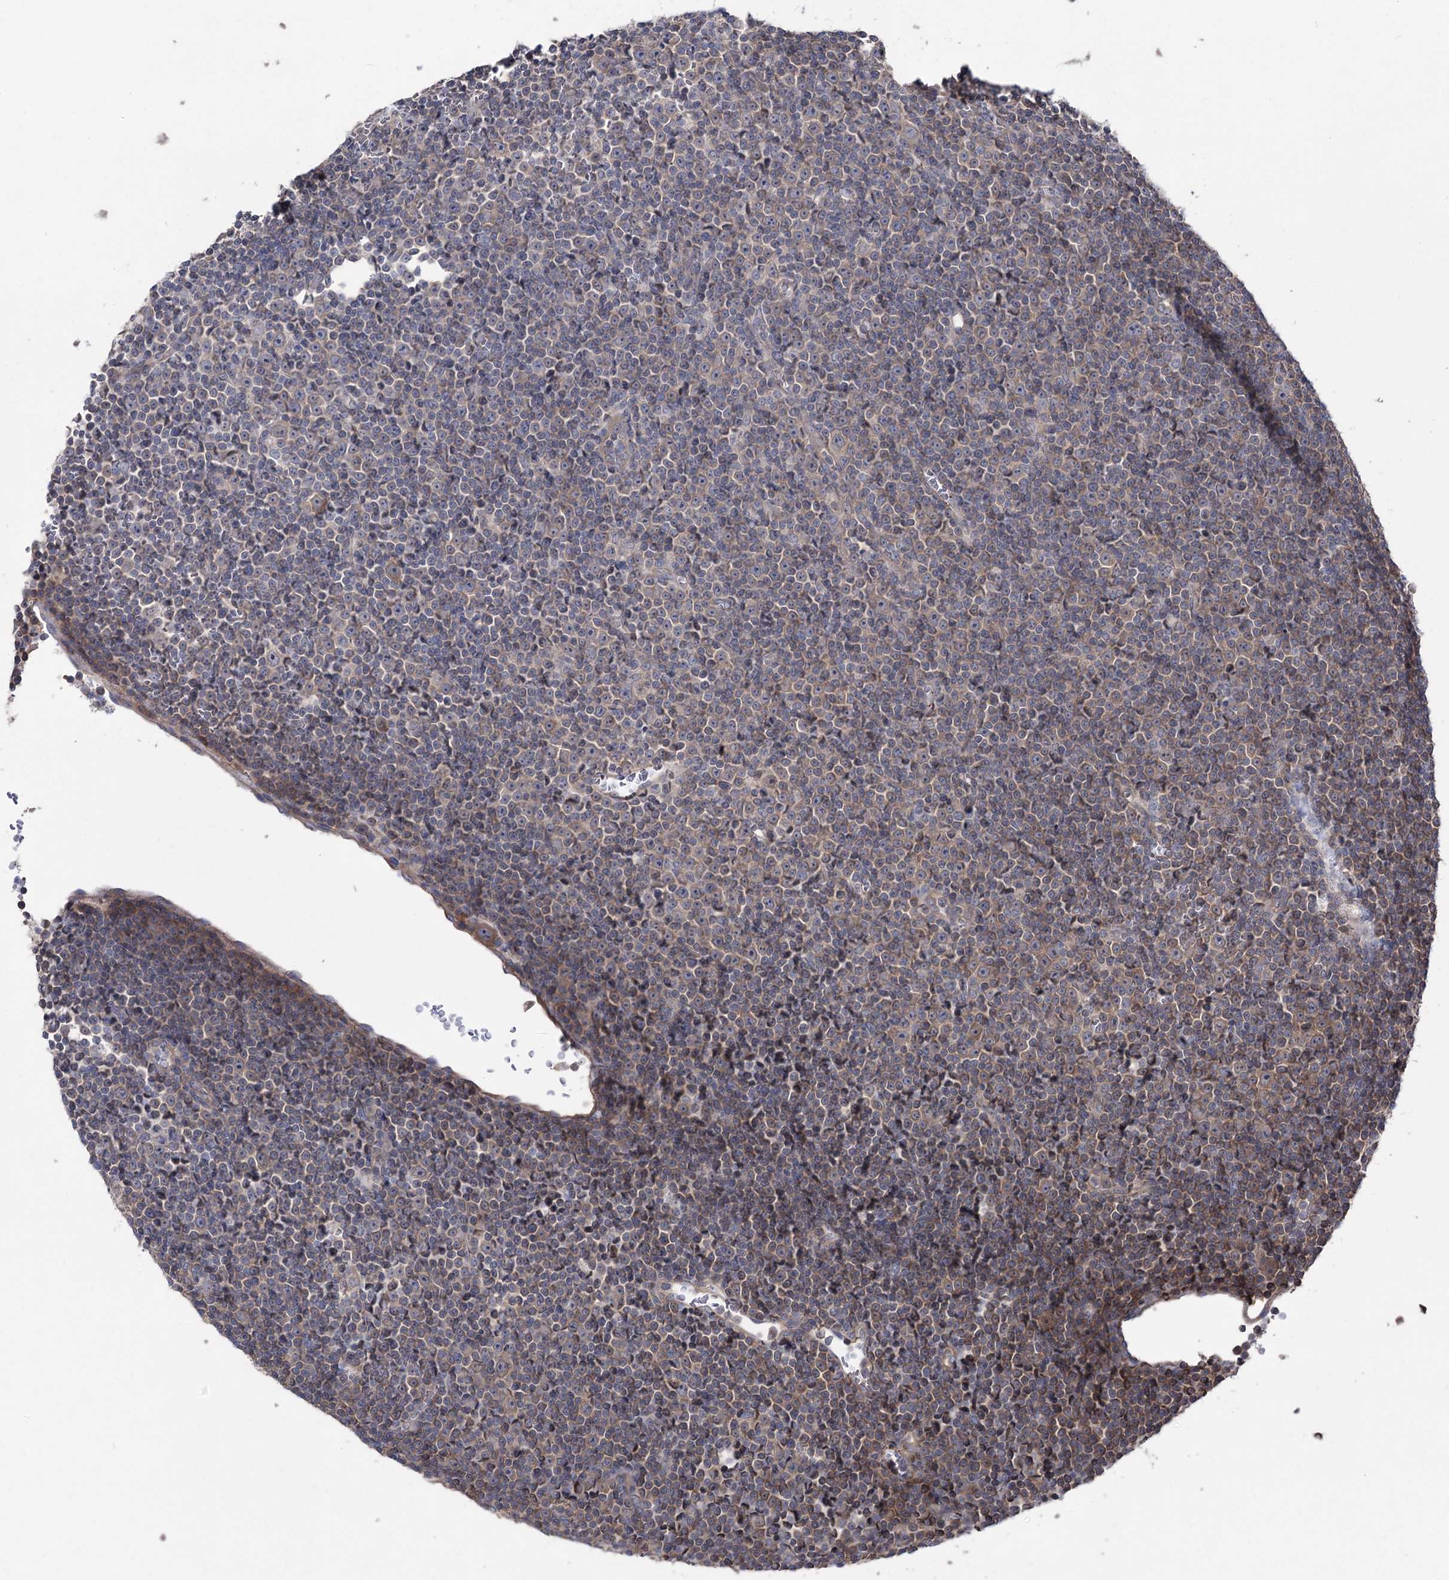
{"staining": {"intensity": "moderate", "quantity": "<25%", "location": "cytoplasmic/membranous"}, "tissue": "lymphoma", "cell_type": "Tumor cells", "image_type": "cancer", "snomed": [{"axis": "morphology", "description": "Malignant lymphoma, non-Hodgkin's type, Low grade"}, {"axis": "topography", "description": "Lymph node"}], "caption": "This image shows lymphoma stained with immunohistochemistry (IHC) to label a protein in brown. The cytoplasmic/membranous of tumor cells show moderate positivity for the protein. Nuclei are counter-stained blue.", "gene": "LARS2", "patient": {"sex": "female", "age": 67}}